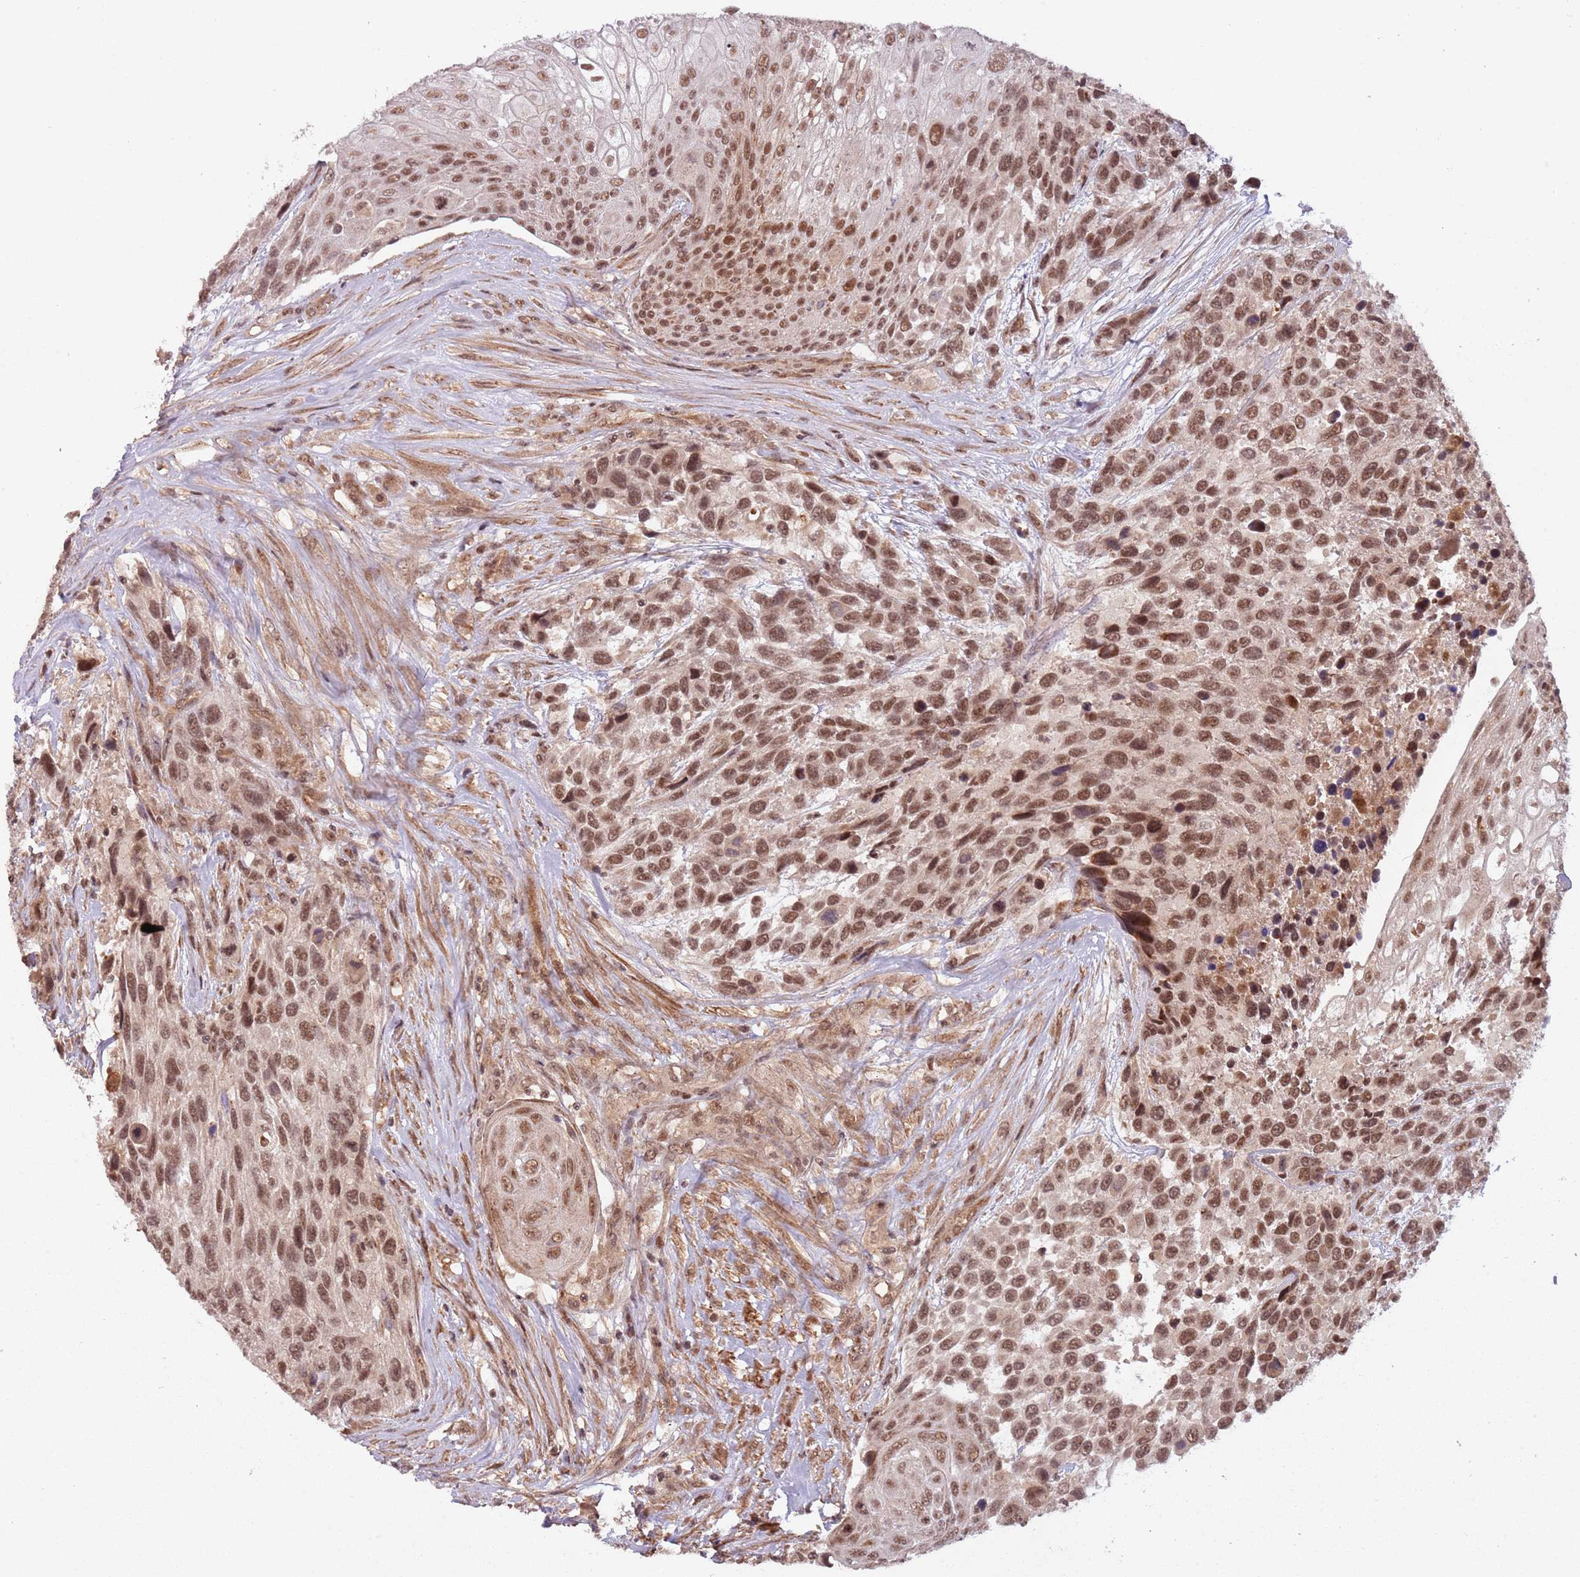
{"staining": {"intensity": "strong", "quantity": ">75%", "location": "nuclear"}, "tissue": "urothelial cancer", "cell_type": "Tumor cells", "image_type": "cancer", "snomed": [{"axis": "morphology", "description": "Urothelial carcinoma, High grade"}, {"axis": "topography", "description": "Urinary bladder"}], "caption": "Human urothelial cancer stained with a protein marker displays strong staining in tumor cells.", "gene": "SUDS3", "patient": {"sex": "female", "age": 70}}